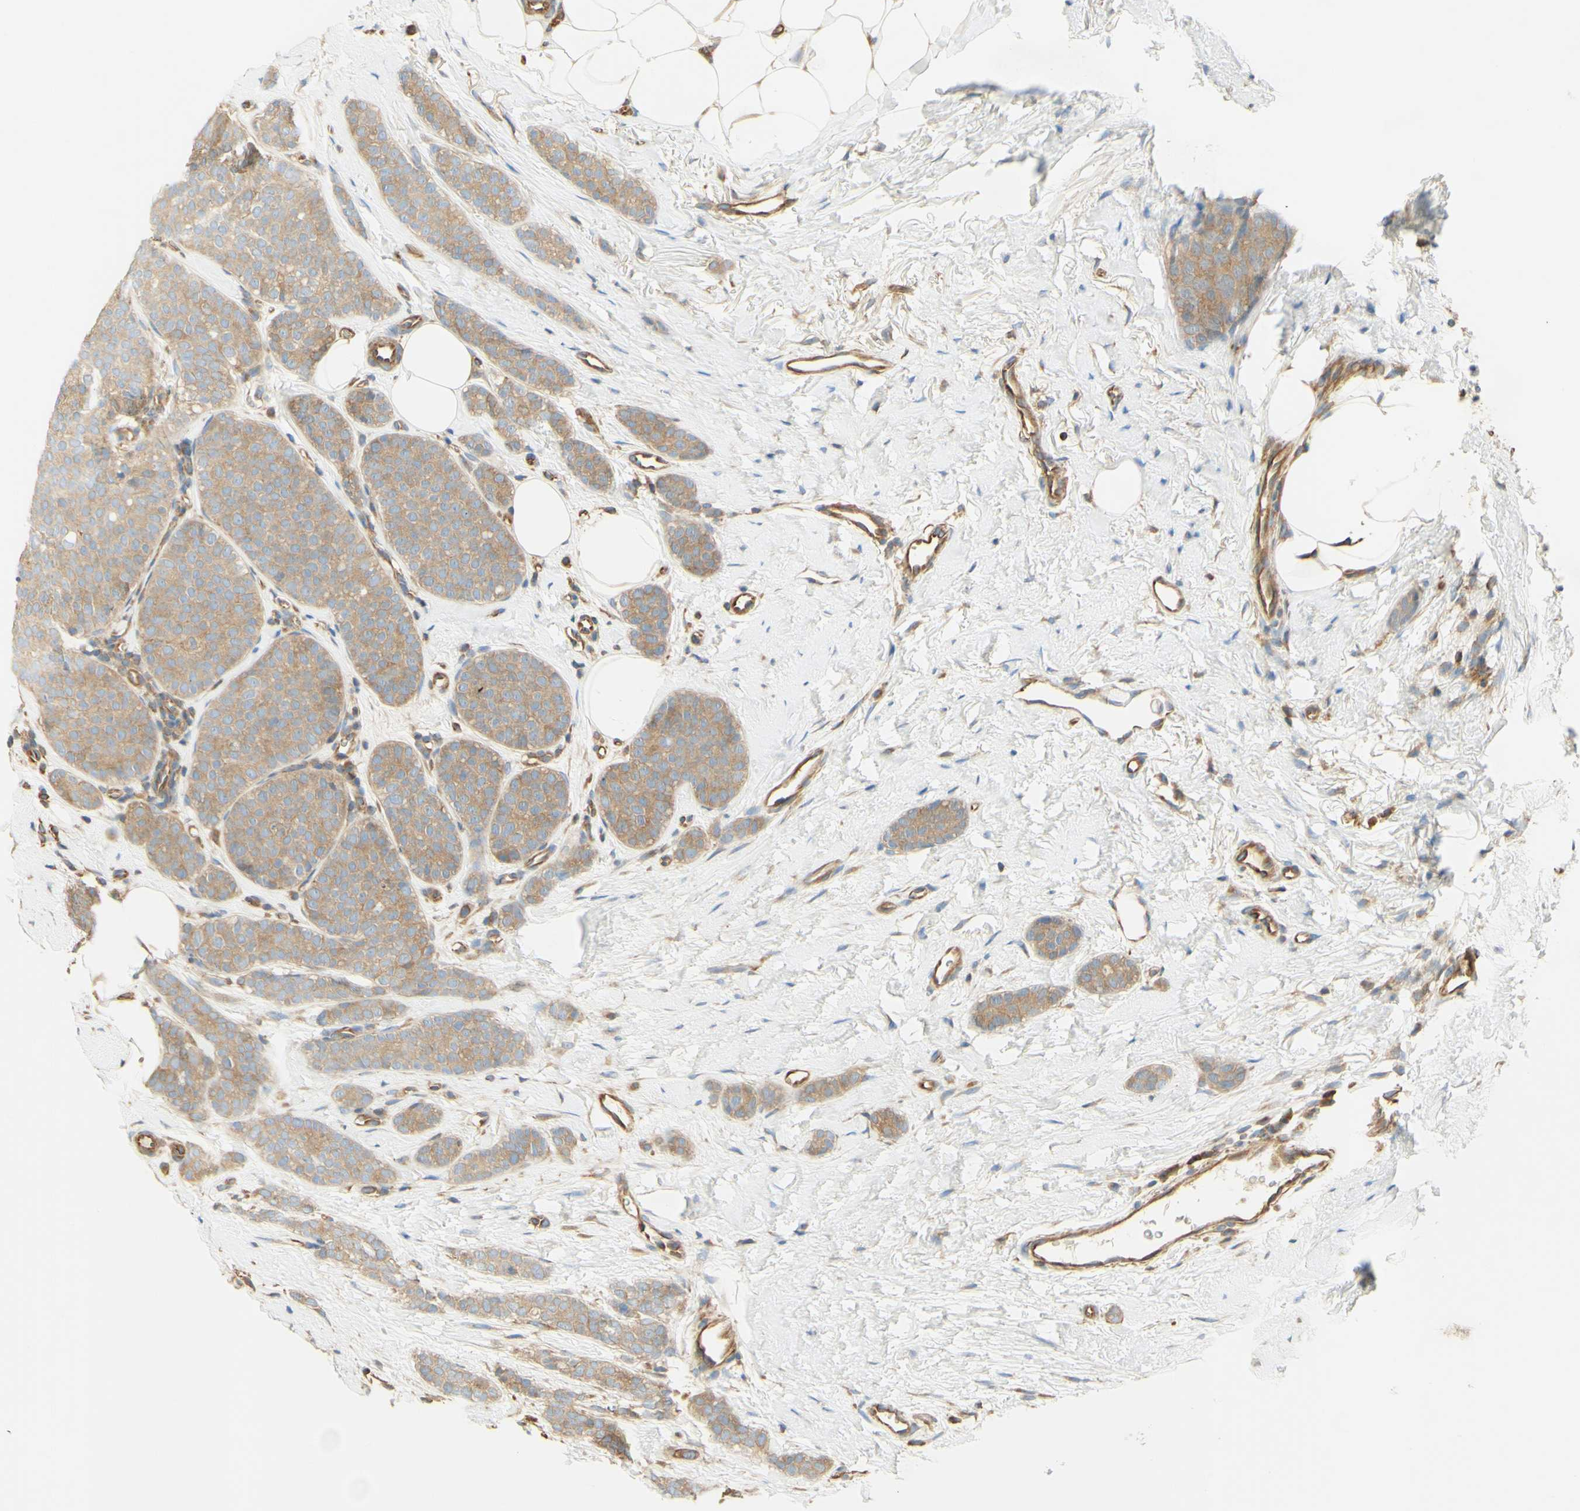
{"staining": {"intensity": "moderate", "quantity": ">75%", "location": "cytoplasmic/membranous"}, "tissue": "breast cancer", "cell_type": "Tumor cells", "image_type": "cancer", "snomed": [{"axis": "morphology", "description": "Lobular carcinoma"}, {"axis": "topography", "description": "Skin"}, {"axis": "topography", "description": "Breast"}], "caption": "High-power microscopy captured an IHC image of breast cancer (lobular carcinoma), revealing moderate cytoplasmic/membranous positivity in approximately >75% of tumor cells. (DAB (3,3'-diaminobenzidine) IHC with brightfield microscopy, high magnification).", "gene": "IKBKG", "patient": {"sex": "female", "age": 46}}